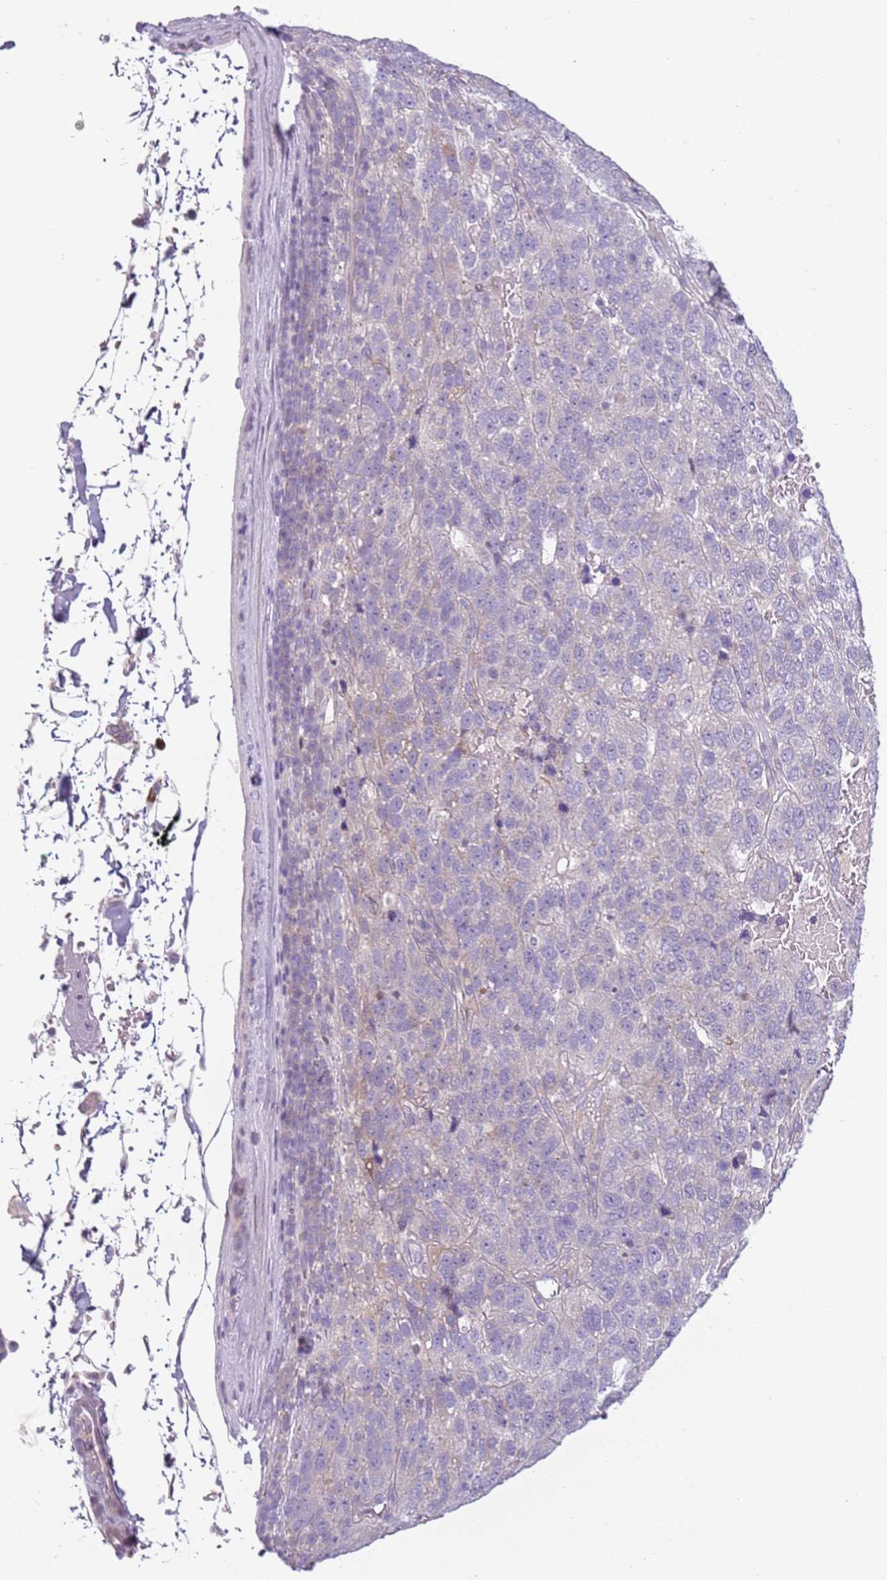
{"staining": {"intensity": "negative", "quantity": "none", "location": "none"}, "tissue": "pancreatic cancer", "cell_type": "Tumor cells", "image_type": "cancer", "snomed": [{"axis": "morphology", "description": "Adenocarcinoma, NOS"}, {"axis": "topography", "description": "Pancreas"}], "caption": "DAB immunohistochemical staining of pancreatic cancer (adenocarcinoma) shows no significant positivity in tumor cells.", "gene": "DEFB116", "patient": {"sex": "female", "age": 61}}